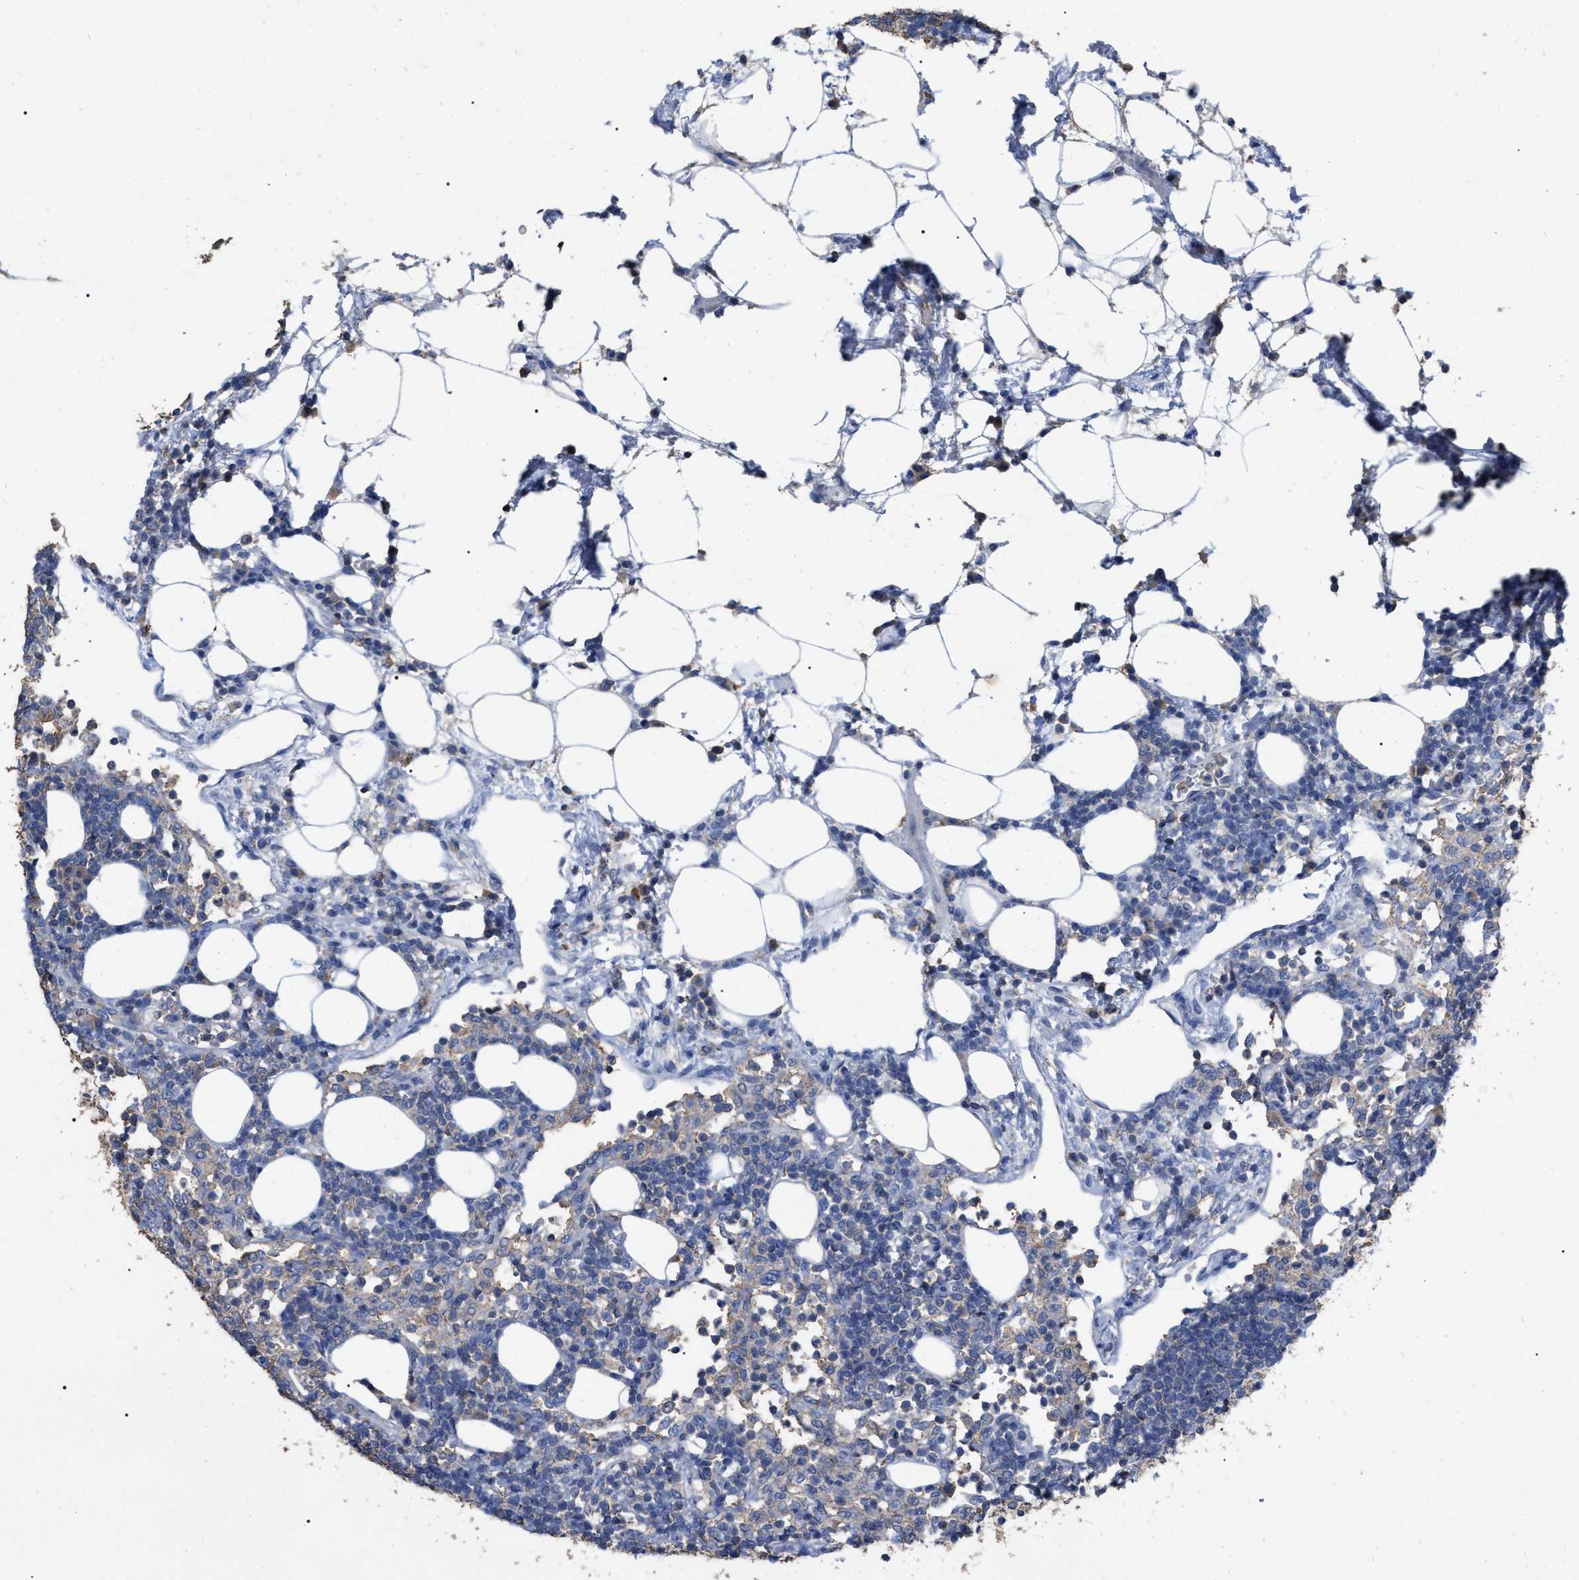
{"staining": {"intensity": "moderate", "quantity": "<25%", "location": "cytoplasmic/membranous"}, "tissue": "lymph node", "cell_type": "Germinal center cells", "image_type": "normal", "snomed": [{"axis": "morphology", "description": "Normal tissue, NOS"}, {"axis": "morphology", "description": "Carcinoid, malignant, NOS"}, {"axis": "topography", "description": "Lymph node"}], "caption": "High-magnification brightfield microscopy of unremarkable lymph node stained with DAB (3,3'-diaminobenzidine) (brown) and counterstained with hematoxylin (blue). germinal center cells exhibit moderate cytoplasmic/membranous positivity is identified in approximately<25% of cells. (DAB IHC with brightfield microscopy, high magnification).", "gene": "GPR179", "patient": {"sex": "male", "age": 47}}